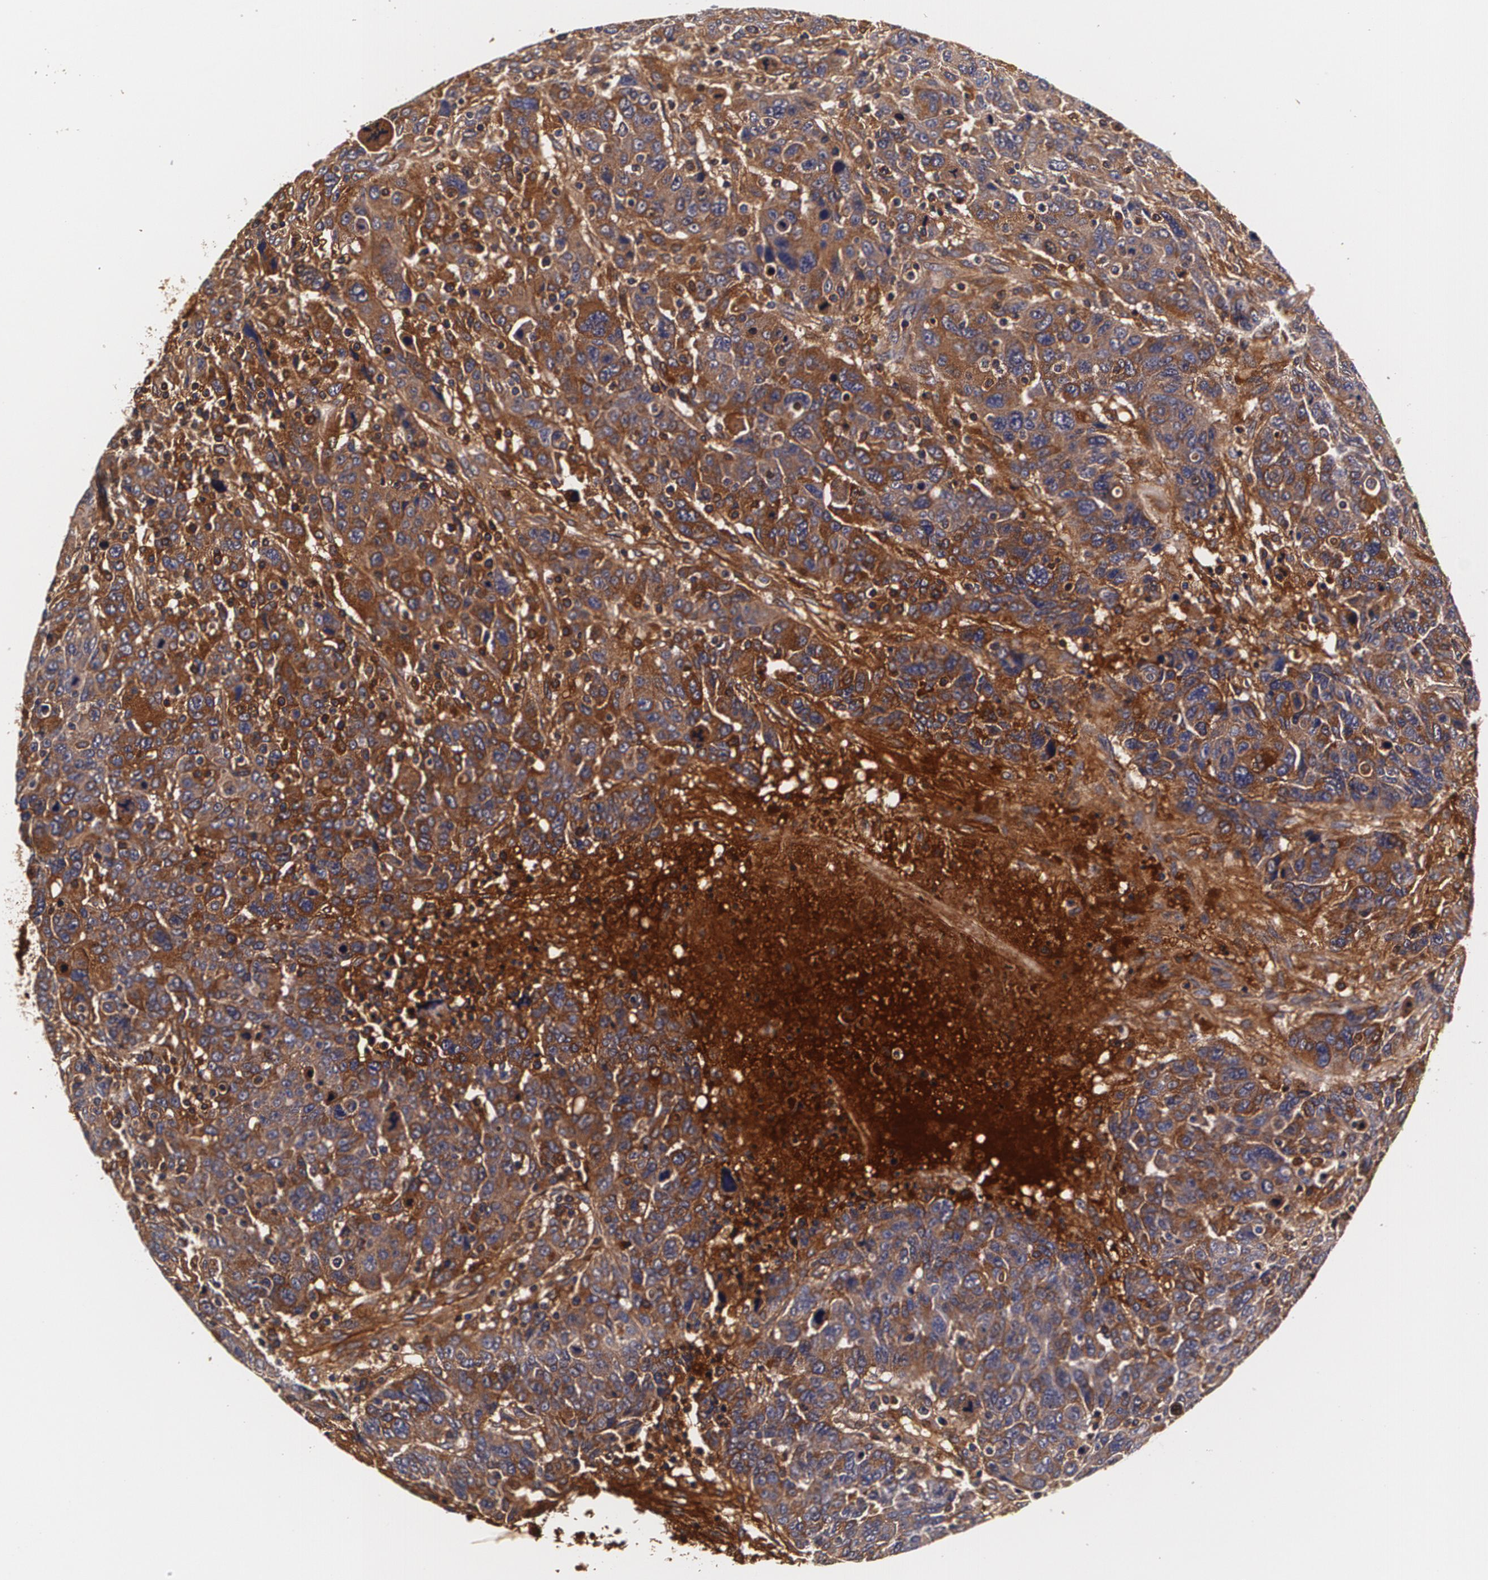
{"staining": {"intensity": "moderate", "quantity": ">75%", "location": "cytoplasmic/membranous"}, "tissue": "breast cancer", "cell_type": "Tumor cells", "image_type": "cancer", "snomed": [{"axis": "morphology", "description": "Duct carcinoma"}, {"axis": "topography", "description": "Breast"}], "caption": "Protein staining of breast invasive ductal carcinoma tissue demonstrates moderate cytoplasmic/membranous staining in about >75% of tumor cells.", "gene": "TTR", "patient": {"sex": "female", "age": 37}}